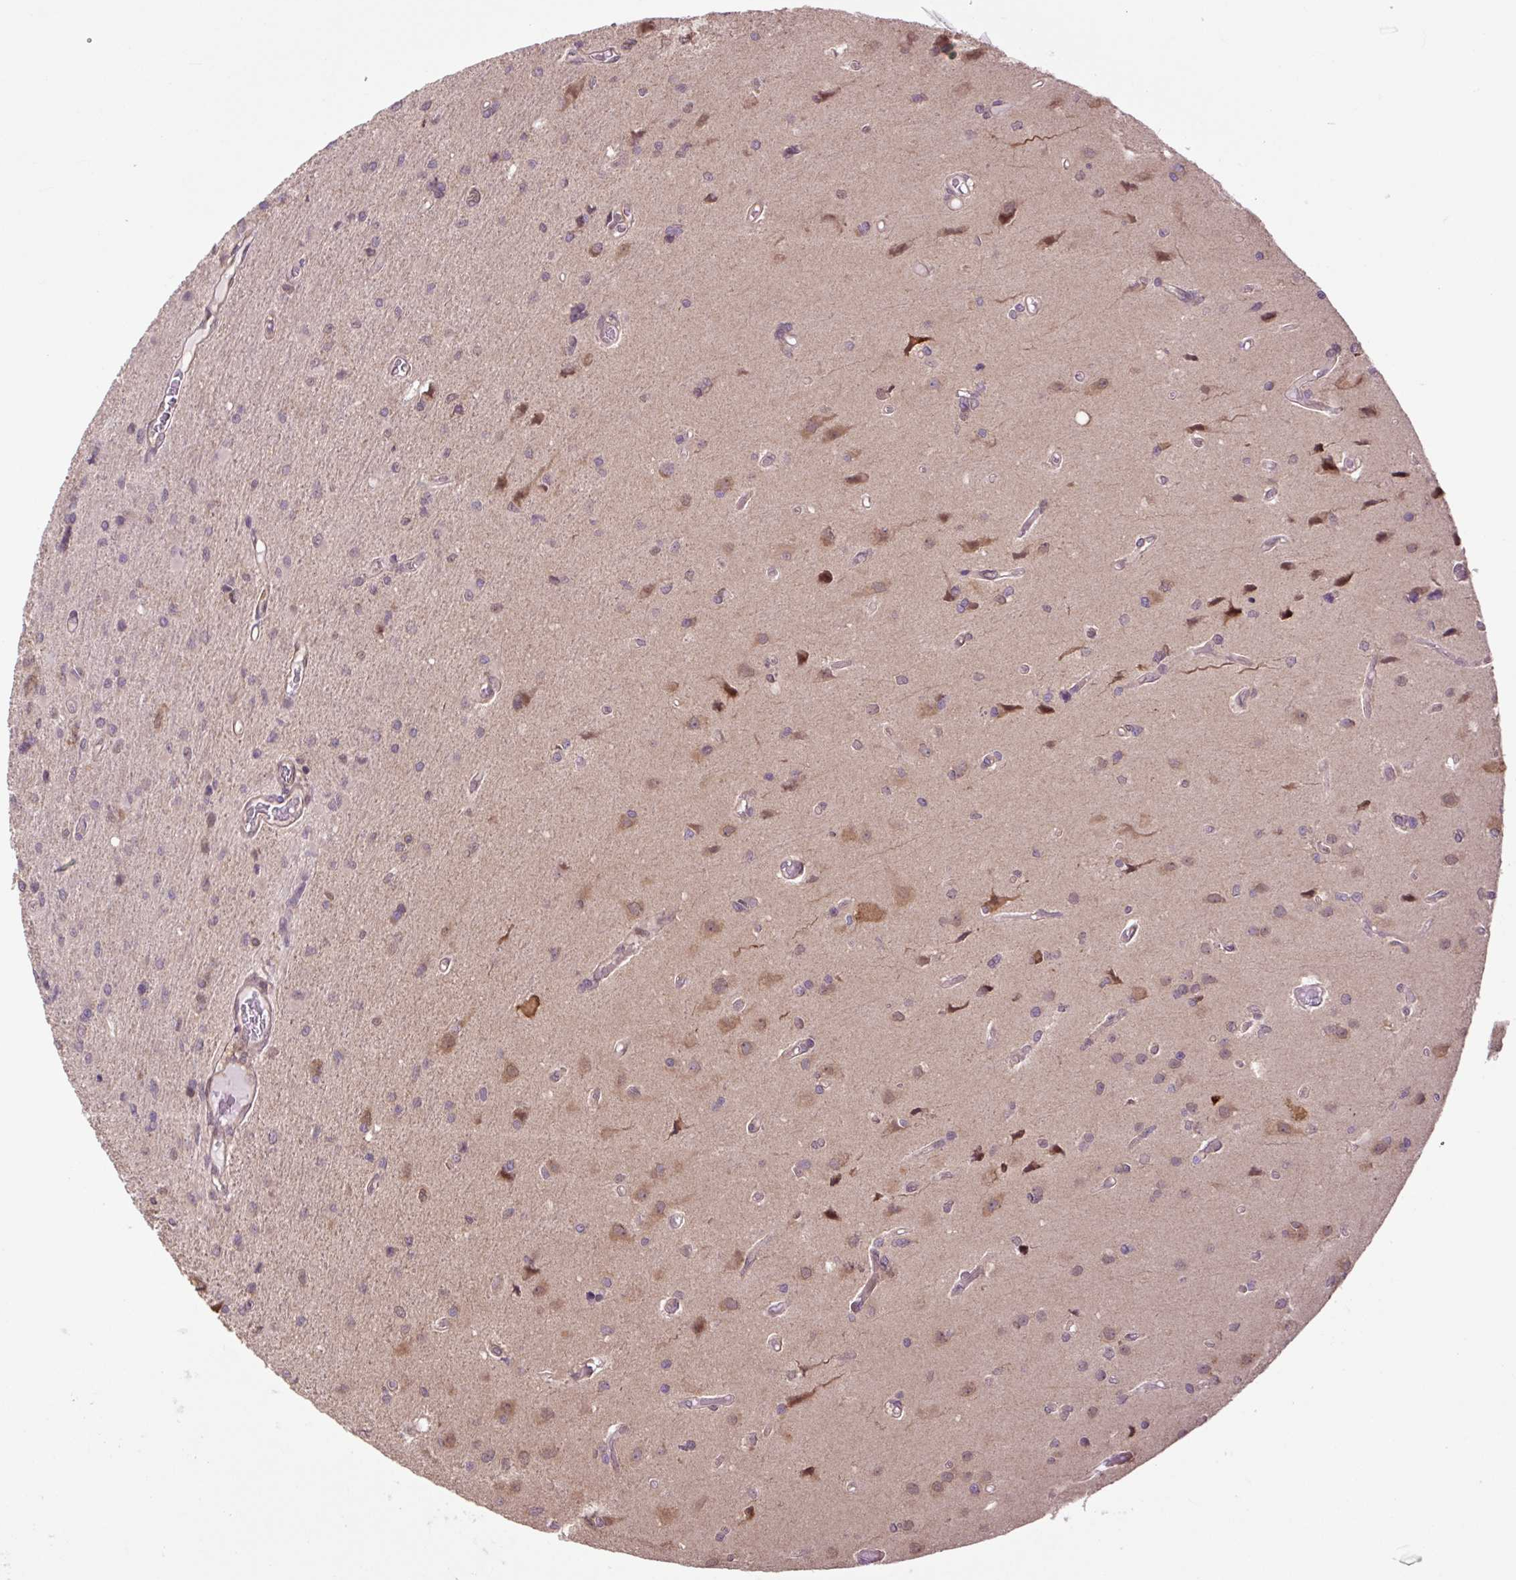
{"staining": {"intensity": "weak", "quantity": "<25%", "location": "cytoplasmic/membranous,nuclear"}, "tissue": "glioma", "cell_type": "Tumor cells", "image_type": "cancer", "snomed": [{"axis": "morphology", "description": "Glioma, malignant, High grade"}, {"axis": "topography", "description": "Brain"}], "caption": "Tumor cells are negative for brown protein staining in malignant glioma (high-grade). (DAB immunohistochemistry, high magnification).", "gene": "TPT1", "patient": {"sex": "female", "age": 70}}